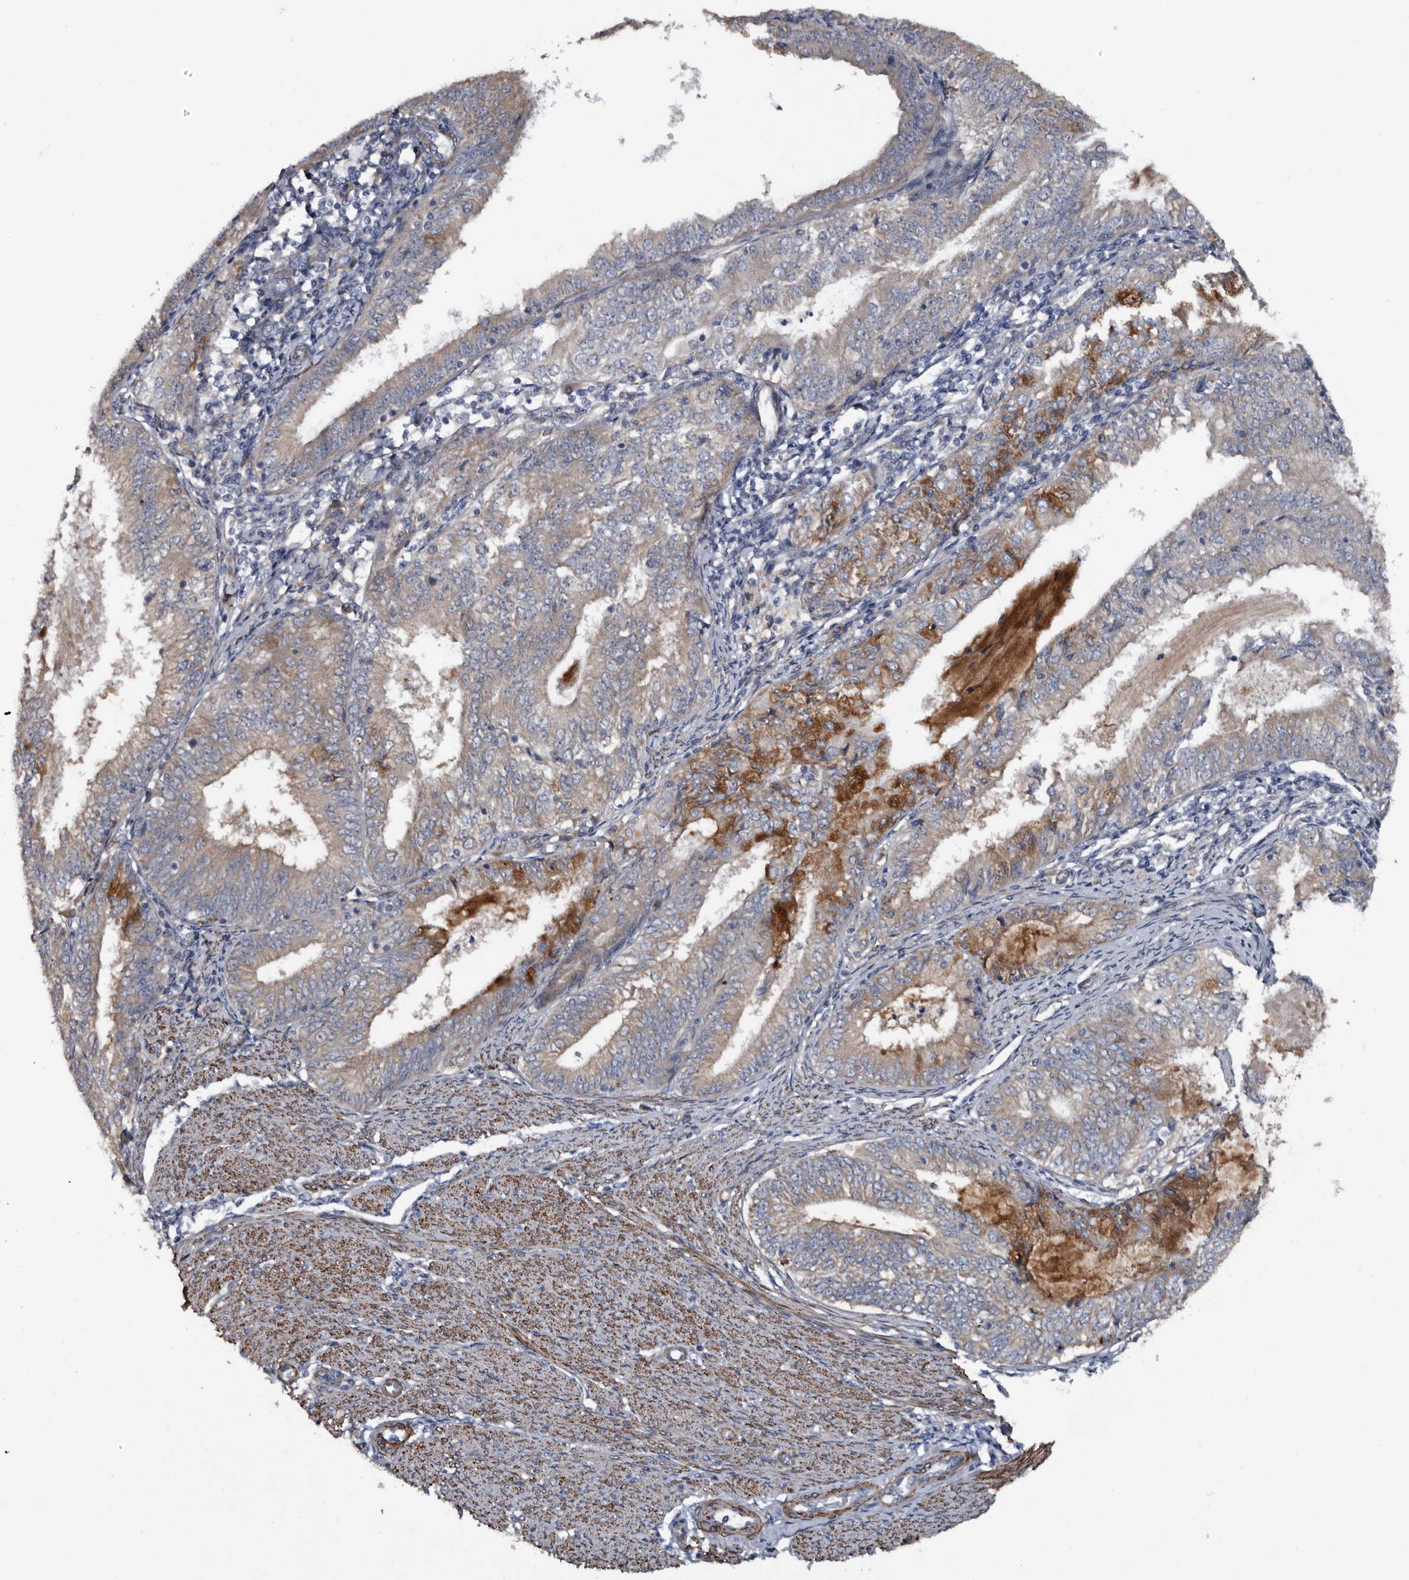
{"staining": {"intensity": "negative", "quantity": "none", "location": "none"}, "tissue": "endometrial cancer", "cell_type": "Tumor cells", "image_type": "cancer", "snomed": [{"axis": "morphology", "description": "Adenocarcinoma, NOS"}, {"axis": "topography", "description": "Endometrium"}], "caption": "A histopathology image of adenocarcinoma (endometrial) stained for a protein shows no brown staining in tumor cells.", "gene": "IARS1", "patient": {"sex": "female", "age": 57}}